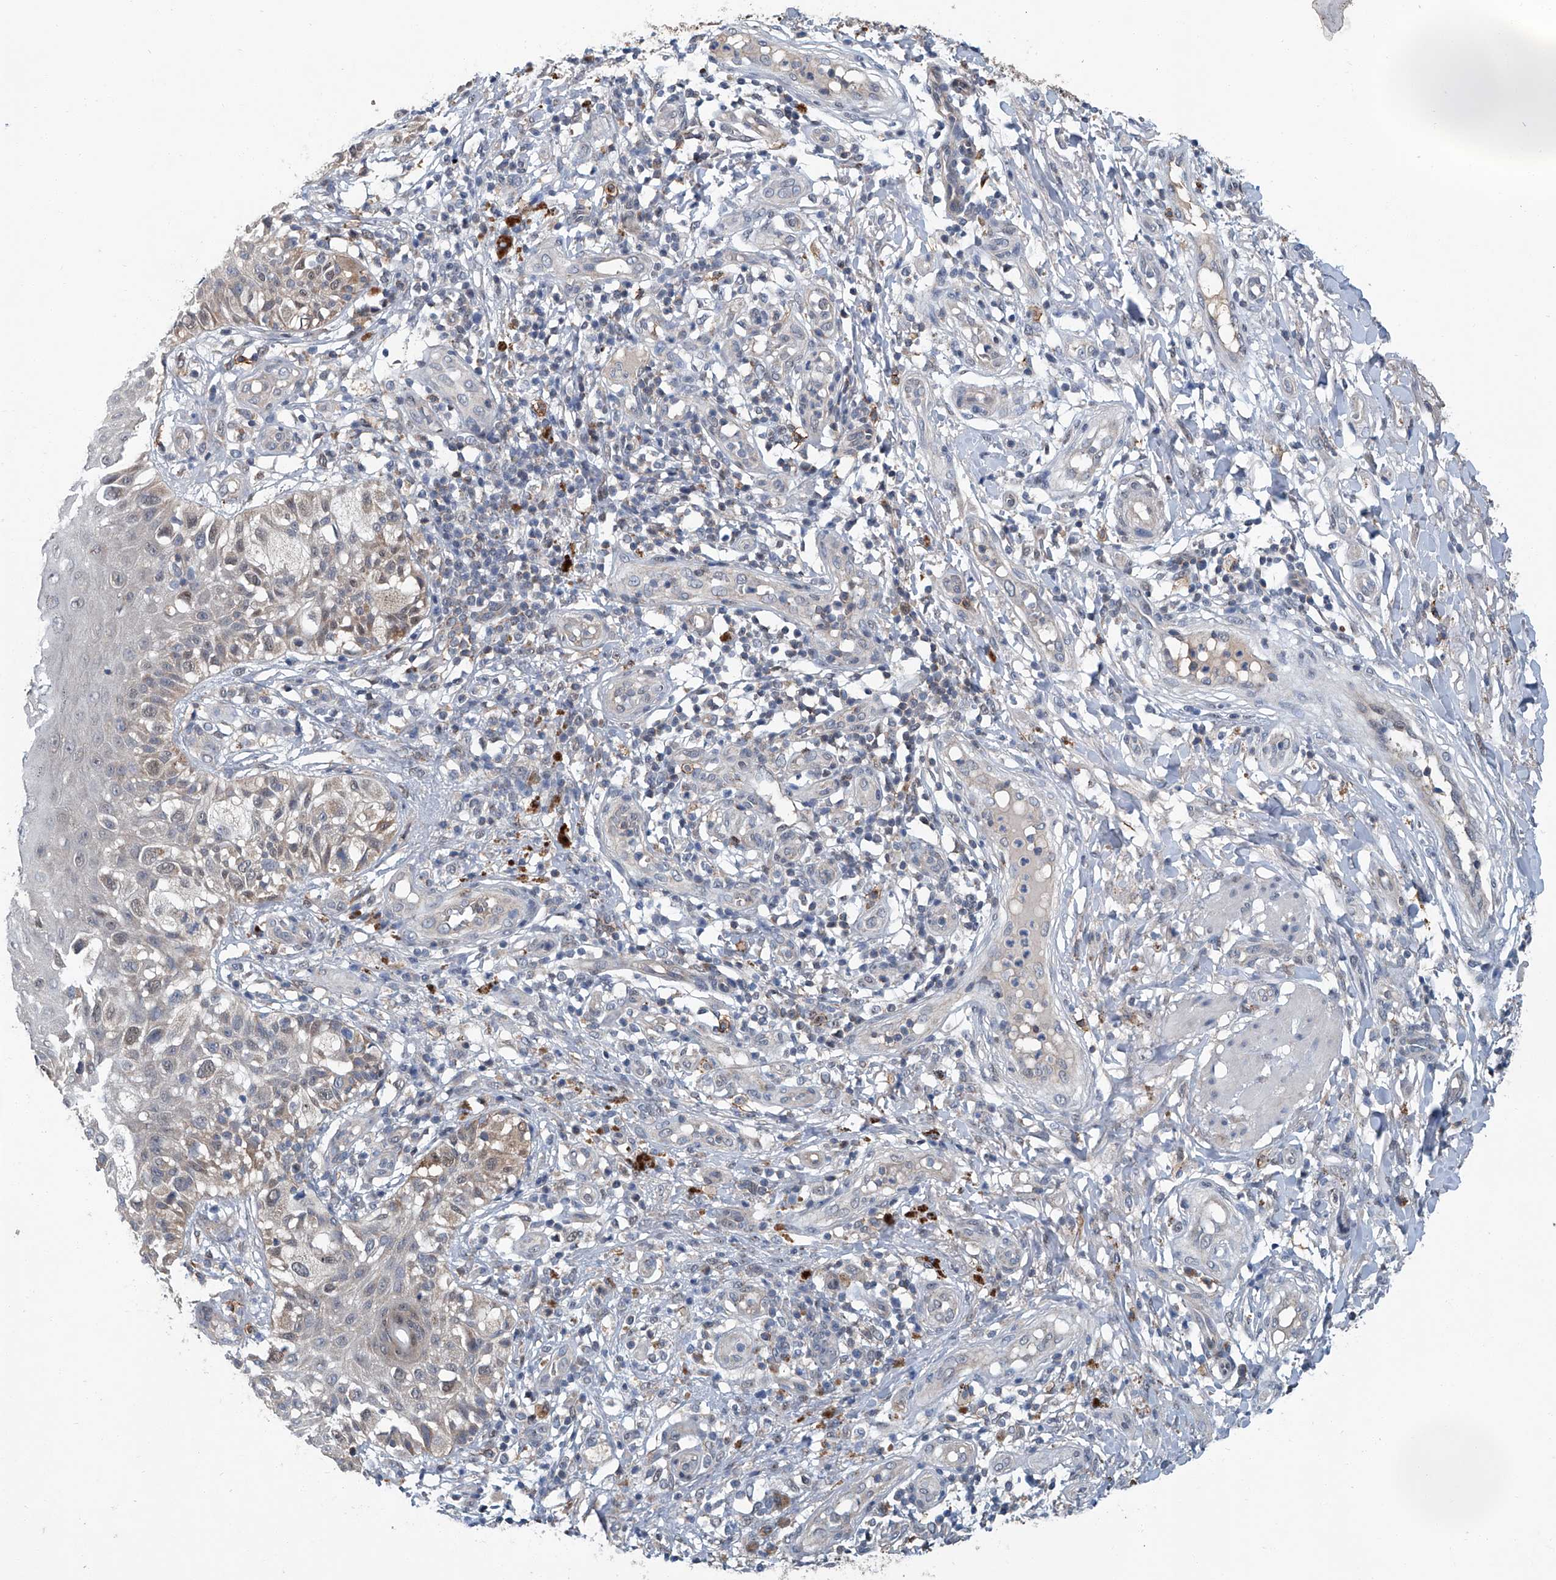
{"staining": {"intensity": "weak", "quantity": "<25%", "location": "cytoplasmic/membranous"}, "tissue": "melanoma", "cell_type": "Tumor cells", "image_type": "cancer", "snomed": [{"axis": "morphology", "description": "Malignant melanoma, NOS"}, {"axis": "topography", "description": "Skin"}], "caption": "Malignant melanoma was stained to show a protein in brown. There is no significant staining in tumor cells.", "gene": "CLK1", "patient": {"sex": "female", "age": 81}}